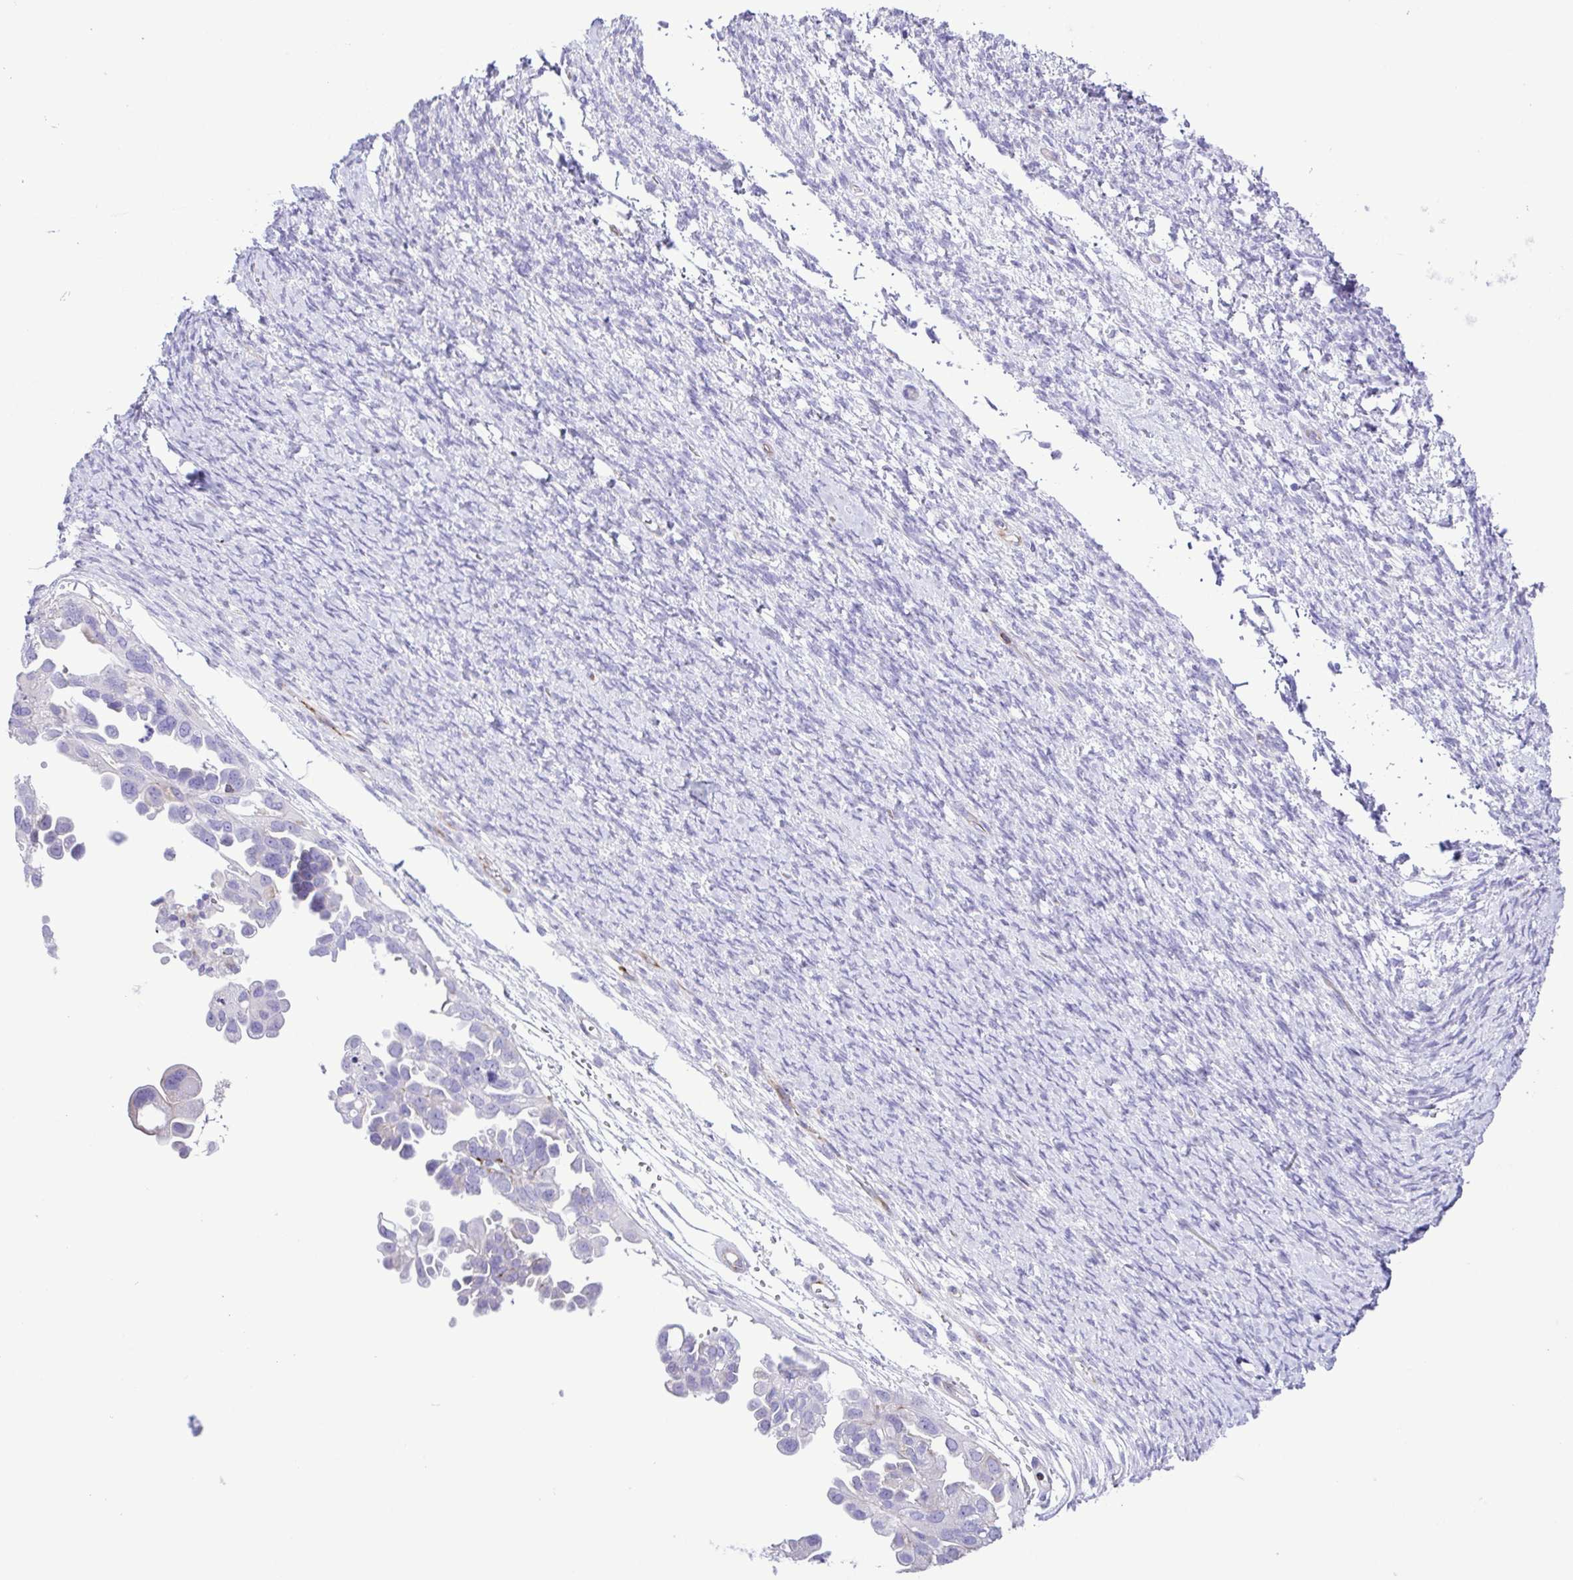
{"staining": {"intensity": "negative", "quantity": "none", "location": "none"}, "tissue": "ovarian cancer", "cell_type": "Tumor cells", "image_type": "cancer", "snomed": [{"axis": "morphology", "description": "Cystadenocarcinoma, serous, NOS"}, {"axis": "topography", "description": "Ovary"}], "caption": "High power microscopy photomicrograph of an immunohistochemistry (IHC) image of ovarian serous cystadenocarcinoma, revealing no significant staining in tumor cells.", "gene": "FLT1", "patient": {"sex": "female", "age": 53}}